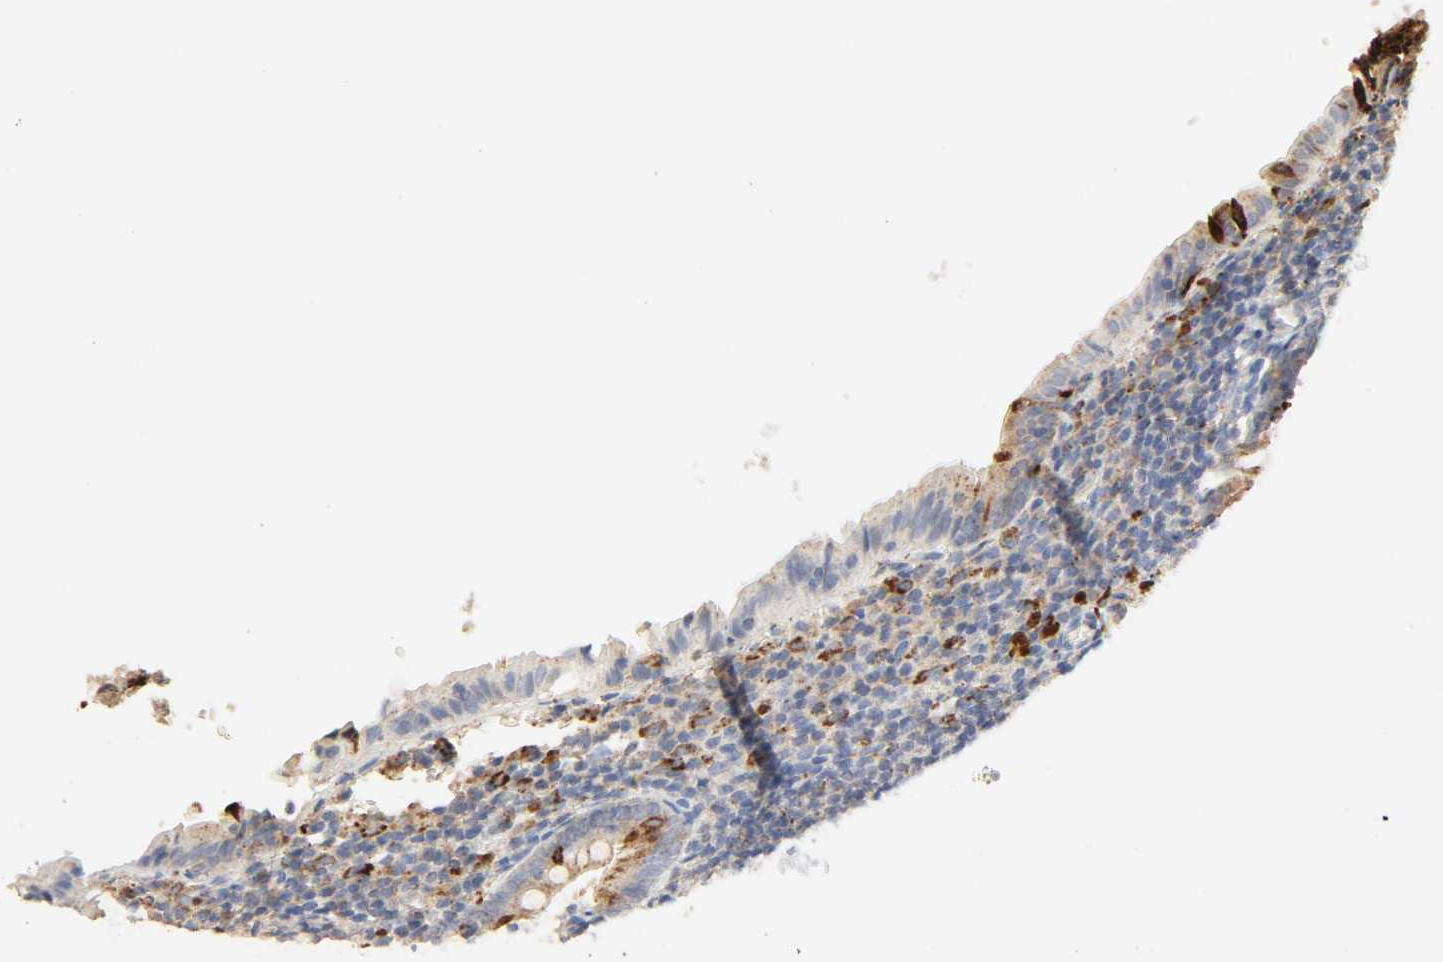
{"staining": {"intensity": "moderate", "quantity": "25%-75%", "location": "cytoplasmic/membranous"}, "tissue": "appendix", "cell_type": "Glandular cells", "image_type": "normal", "snomed": [{"axis": "morphology", "description": "Normal tissue, NOS"}, {"axis": "topography", "description": "Appendix"}], "caption": "Immunohistochemical staining of benign human appendix displays 25%-75% levels of moderate cytoplasmic/membranous protein staining in approximately 25%-75% of glandular cells. The protein of interest is shown in brown color, while the nuclei are stained blue.", "gene": "CAMK2A", "patient": {"sex": "female", "age": 10}}